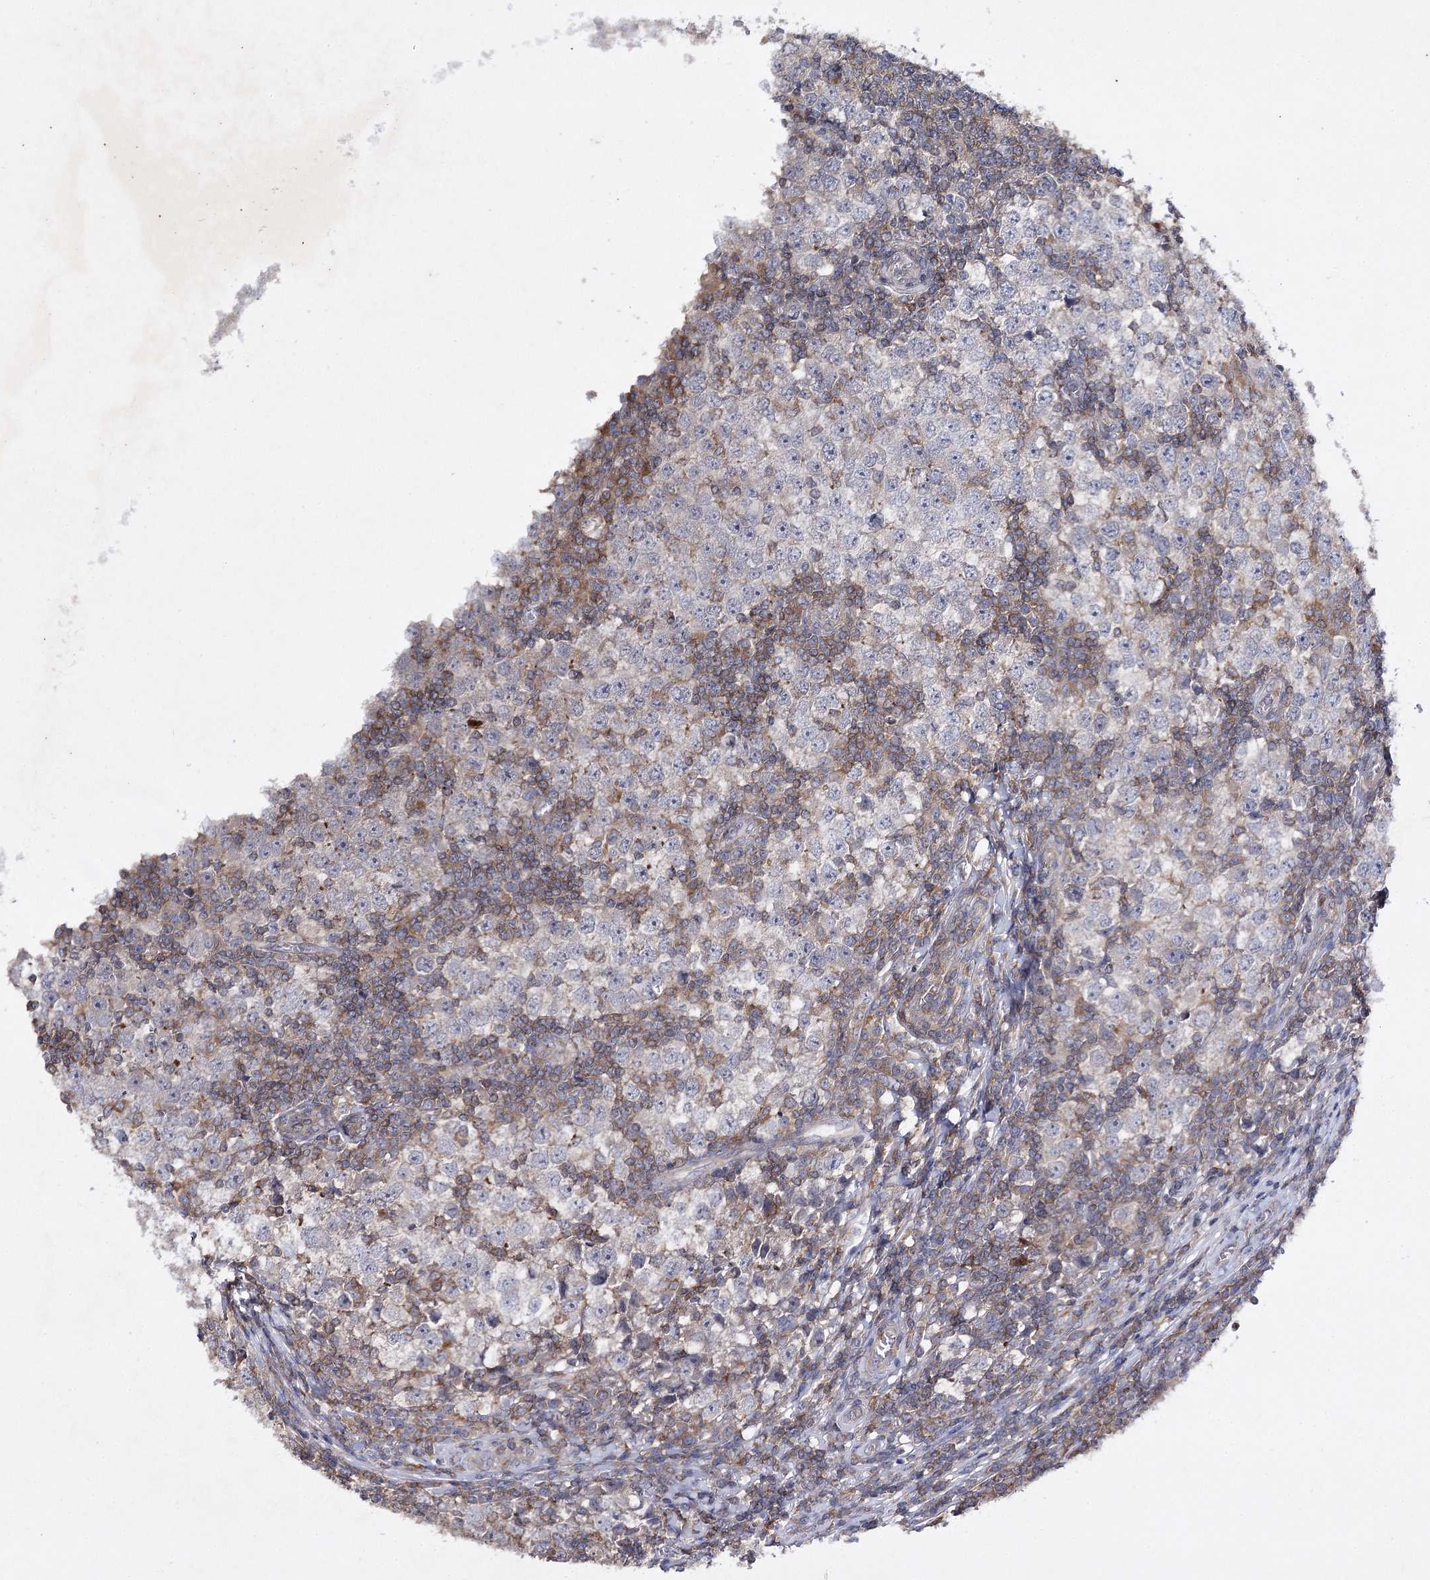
{"staining": {"intensity": "negative", "quantity": "none", "location": "none"}, "tissue": "testis cancer", "cell_type": "Tumor cells", "image_type": "cancer", "snomed": [{"axis": "morphology", "description": "Seminoma, NOS"}, {"axis": "topography", "description": "Testis"}], "caption": "The photomicrograph exhibits no significant positivity in tumor cells of testis cancer.", "gene": "BCR", "patient": {"sex": "male", "age": 65}}